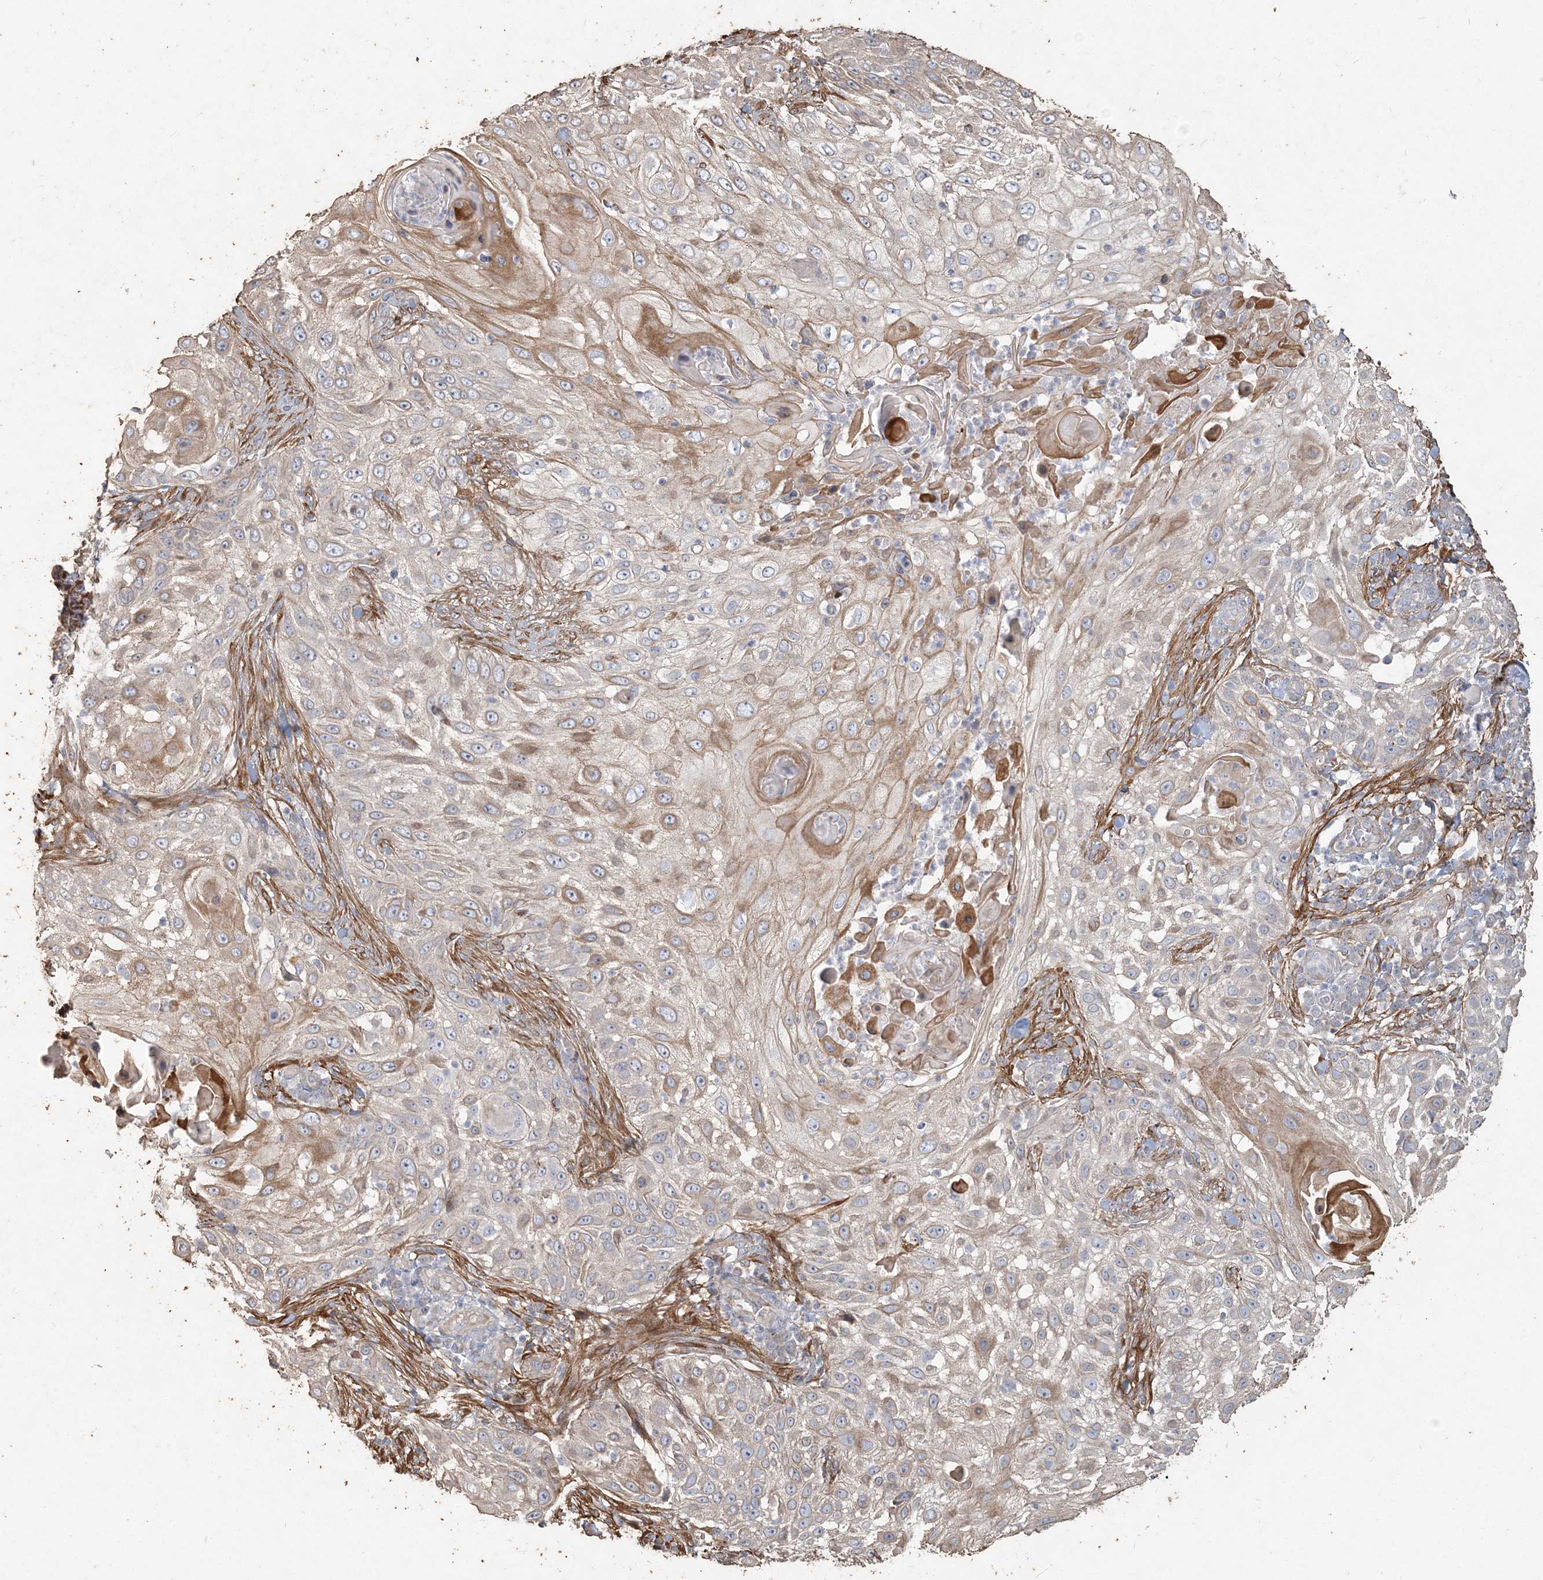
{"staining": {"intensity": "moderate", "quantity": "<25%", "location": "cytoplasmic/membranous"}, "tissue": "skin cancer", "cell_type": "Tumor cells", "image_type": "cancer", "snomed": [{"axis": "morphology", "description": "Squamous cell carcinoma, NOS"}, {"axis": "topography", "description": "Skin"}], "caption": "A brown stain labels moderate cytoplasmic/membranous positivity of a protein in skin squamous cell carcinoma tumor cells. The protein of interest is stained brown, and the nuclei are stained in blue (DAB (3,3'-diaminobenzidine) IHC with brightfield microscopy, high magnification).", "gene": "RNF145", "patient": {"sex": "female", "age": 44}}